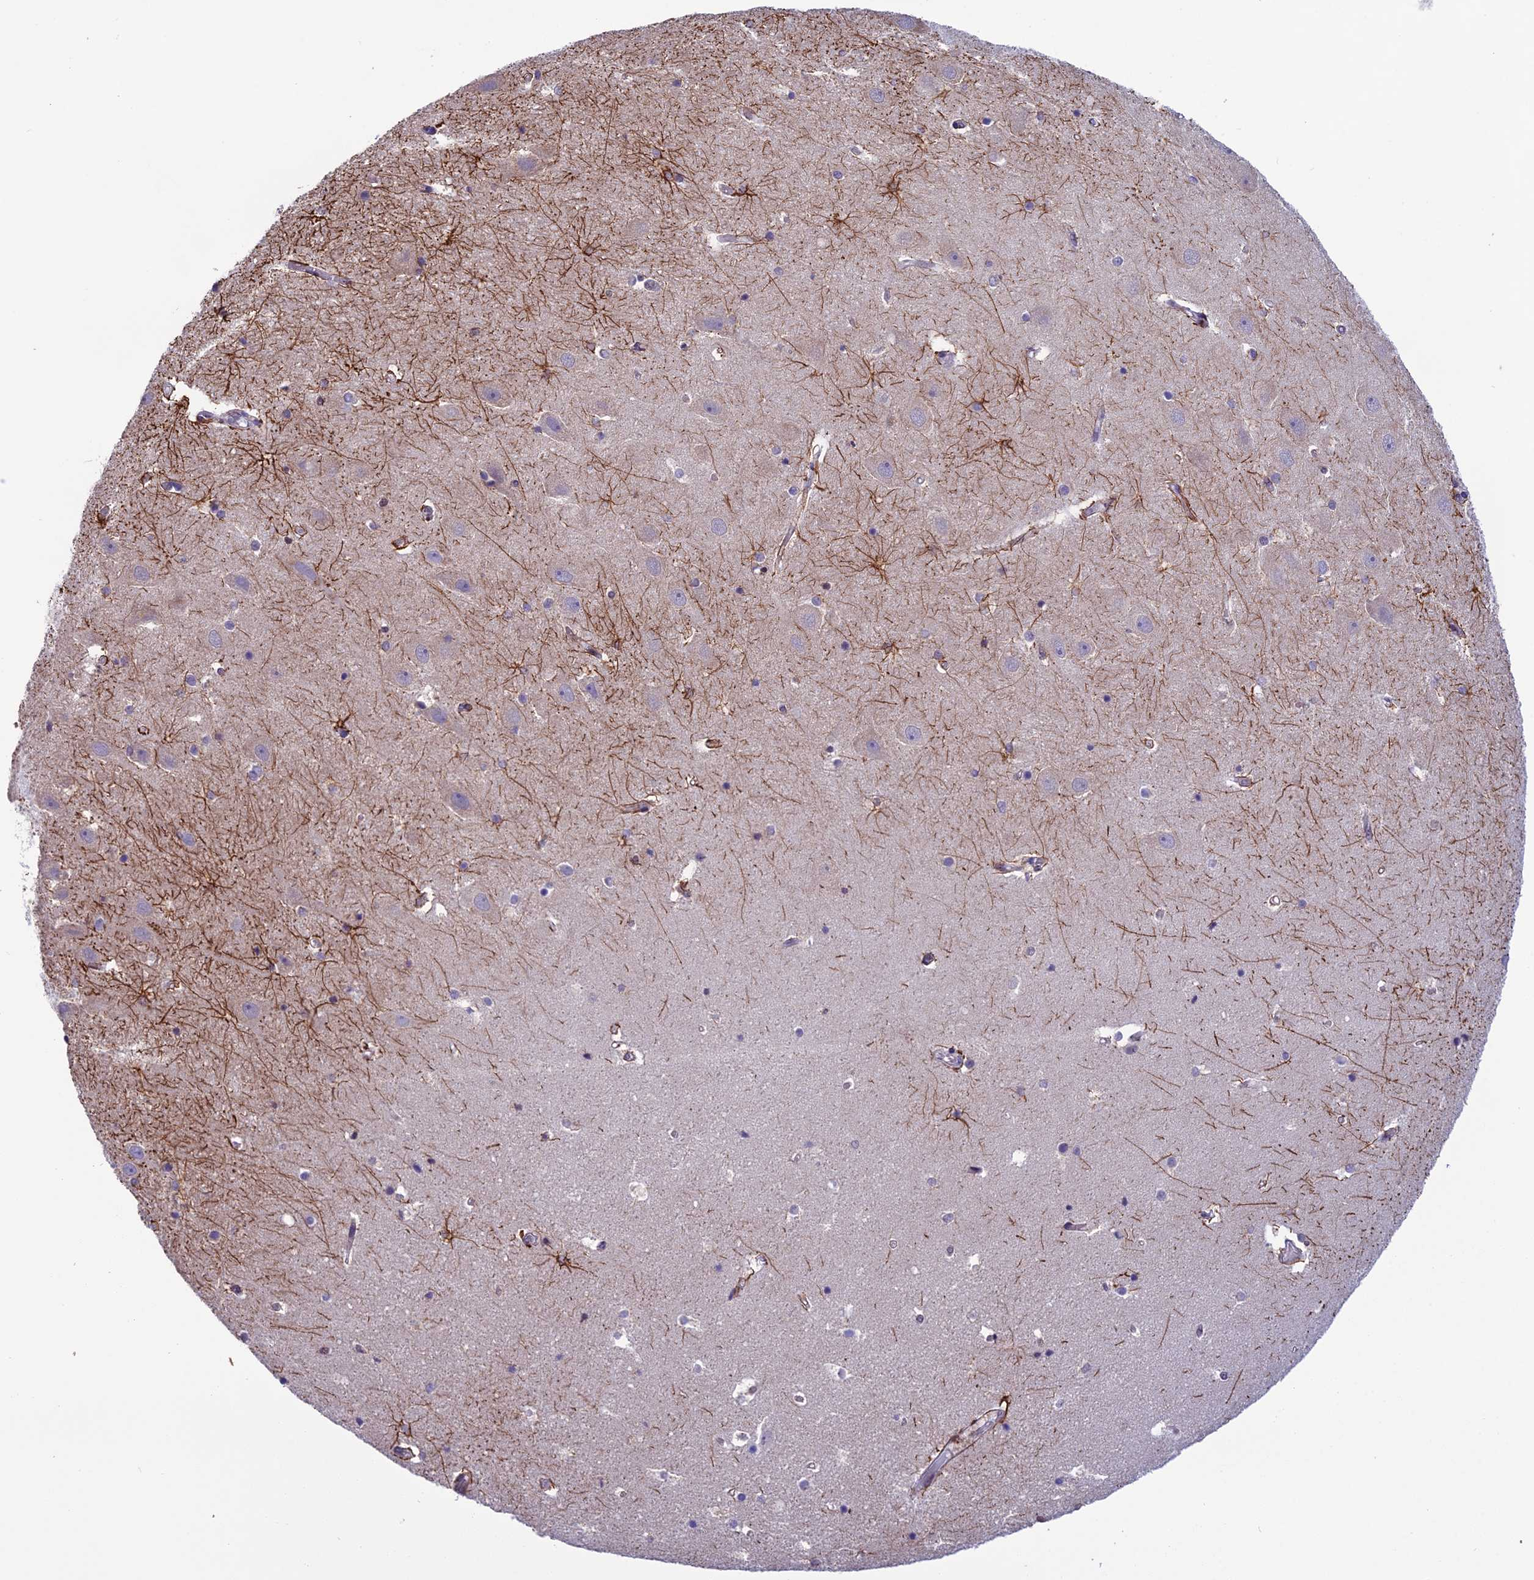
{"staining": {"intensity": "negative", "quantity": "none", "location": "none"}, "tissue": "hippocampus", "cell_type": "Glial cells", "image_type": "normal", "snomed": [{"axis": "morphology", "description": "Normal tissue, NOS"}, {"axis": "topography", "description": "Hippocampus"}], "caption": "An image of hippocampus stained for a protein displays no brown staining in glial cells. Nuclei are stained in blue.", "gene": "MIS12", "patient": {"sex": "female", "age": 52}}